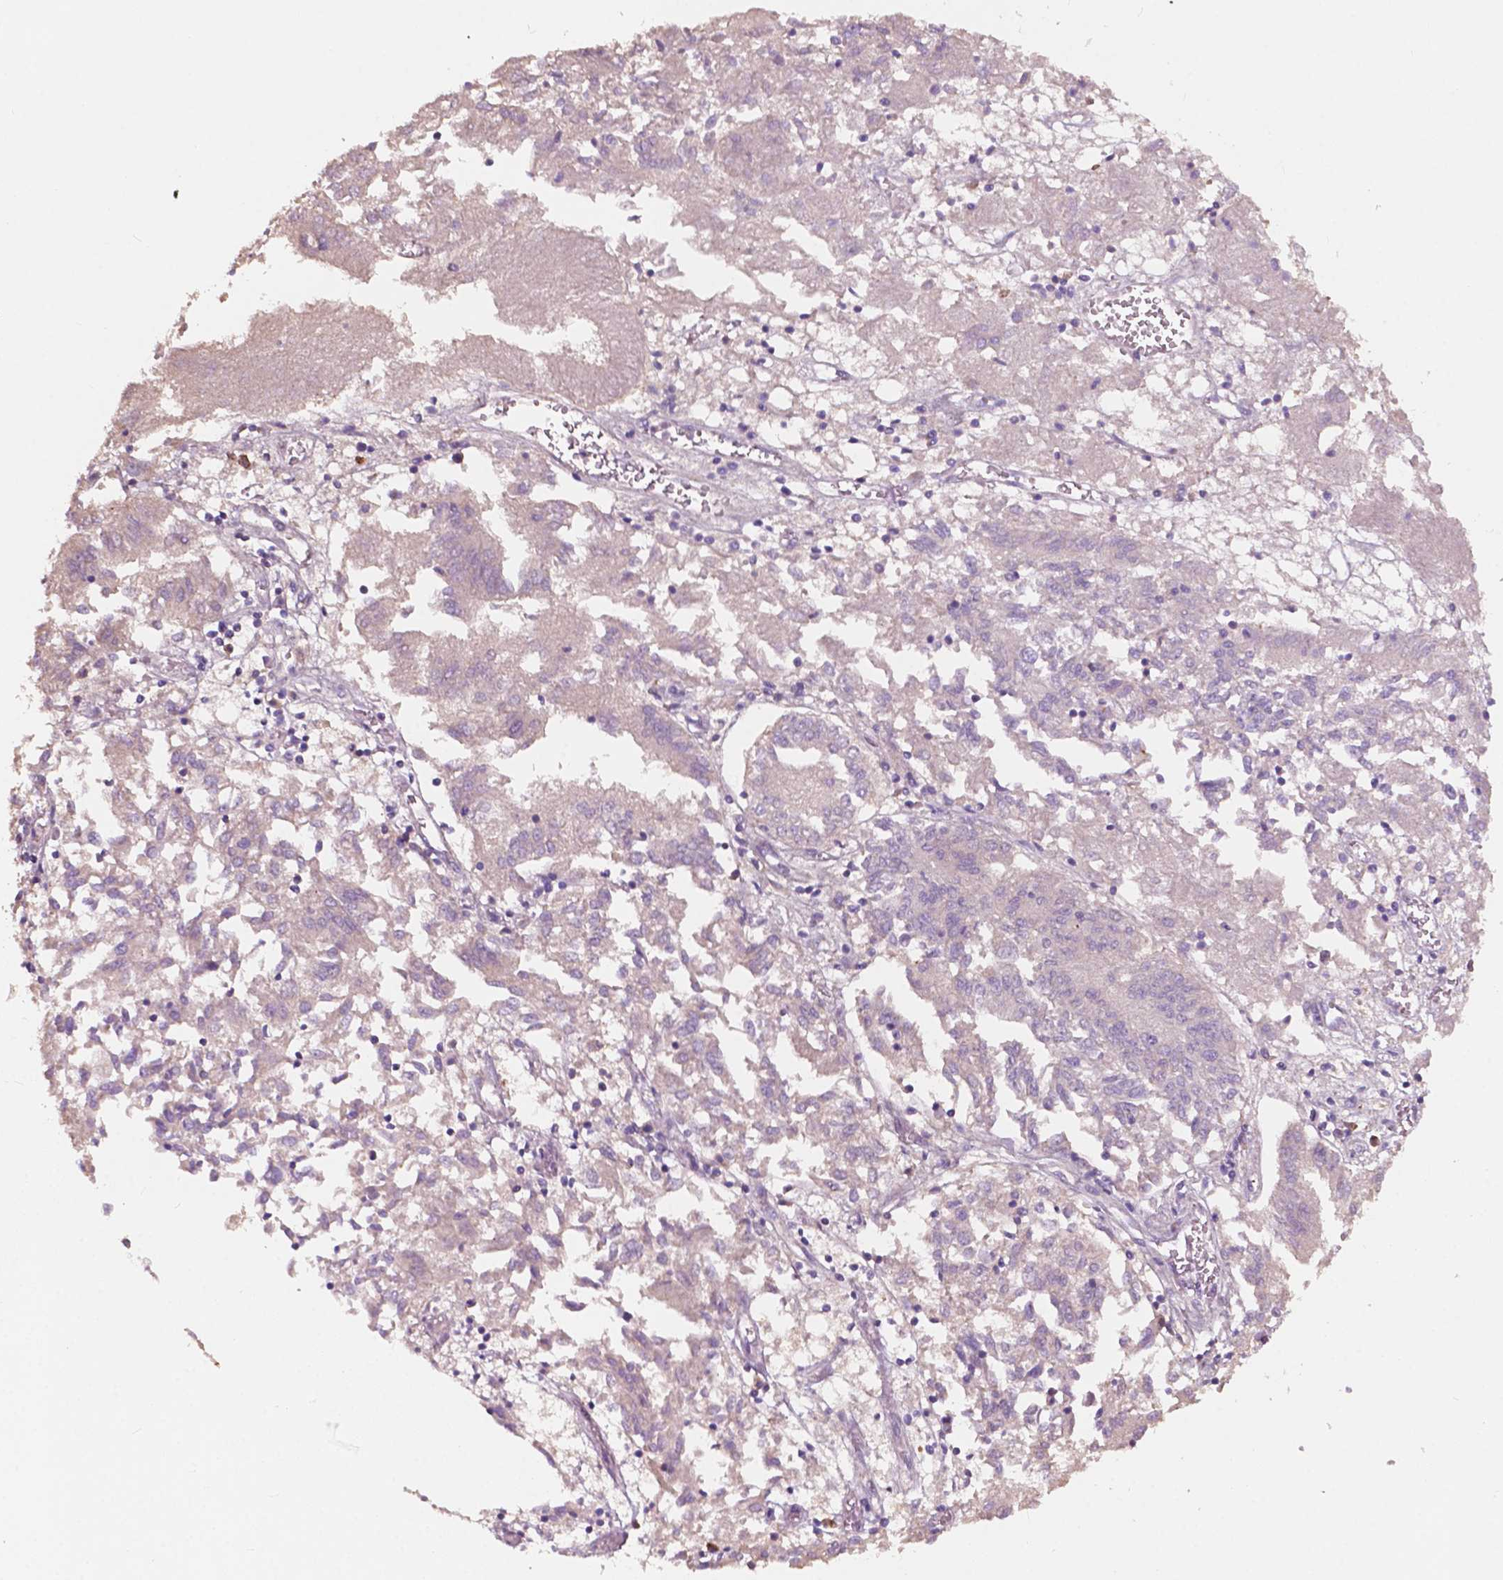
{"staining": {"intensity": "negative", "quantity": "none", "location": "none"}, "tissue": "endometrial cancer", "cell_type": "Tumor cells", "image_type": "cancer", "snomed": [{"axis": "morphology", "description": "Adenocarcinoma, NOS"}, {"axis": "topography", "description": "Endometrium"}], "caption": "This micrograph is of endometrial cancer (adenocarcinoma) stained with IHC to label a protein in brown with the nuclei are counter-stained blue. There is no staining in tumor cells.", "gene": "SEMA4A", "patient": {"sex": "female", "age": 54}}